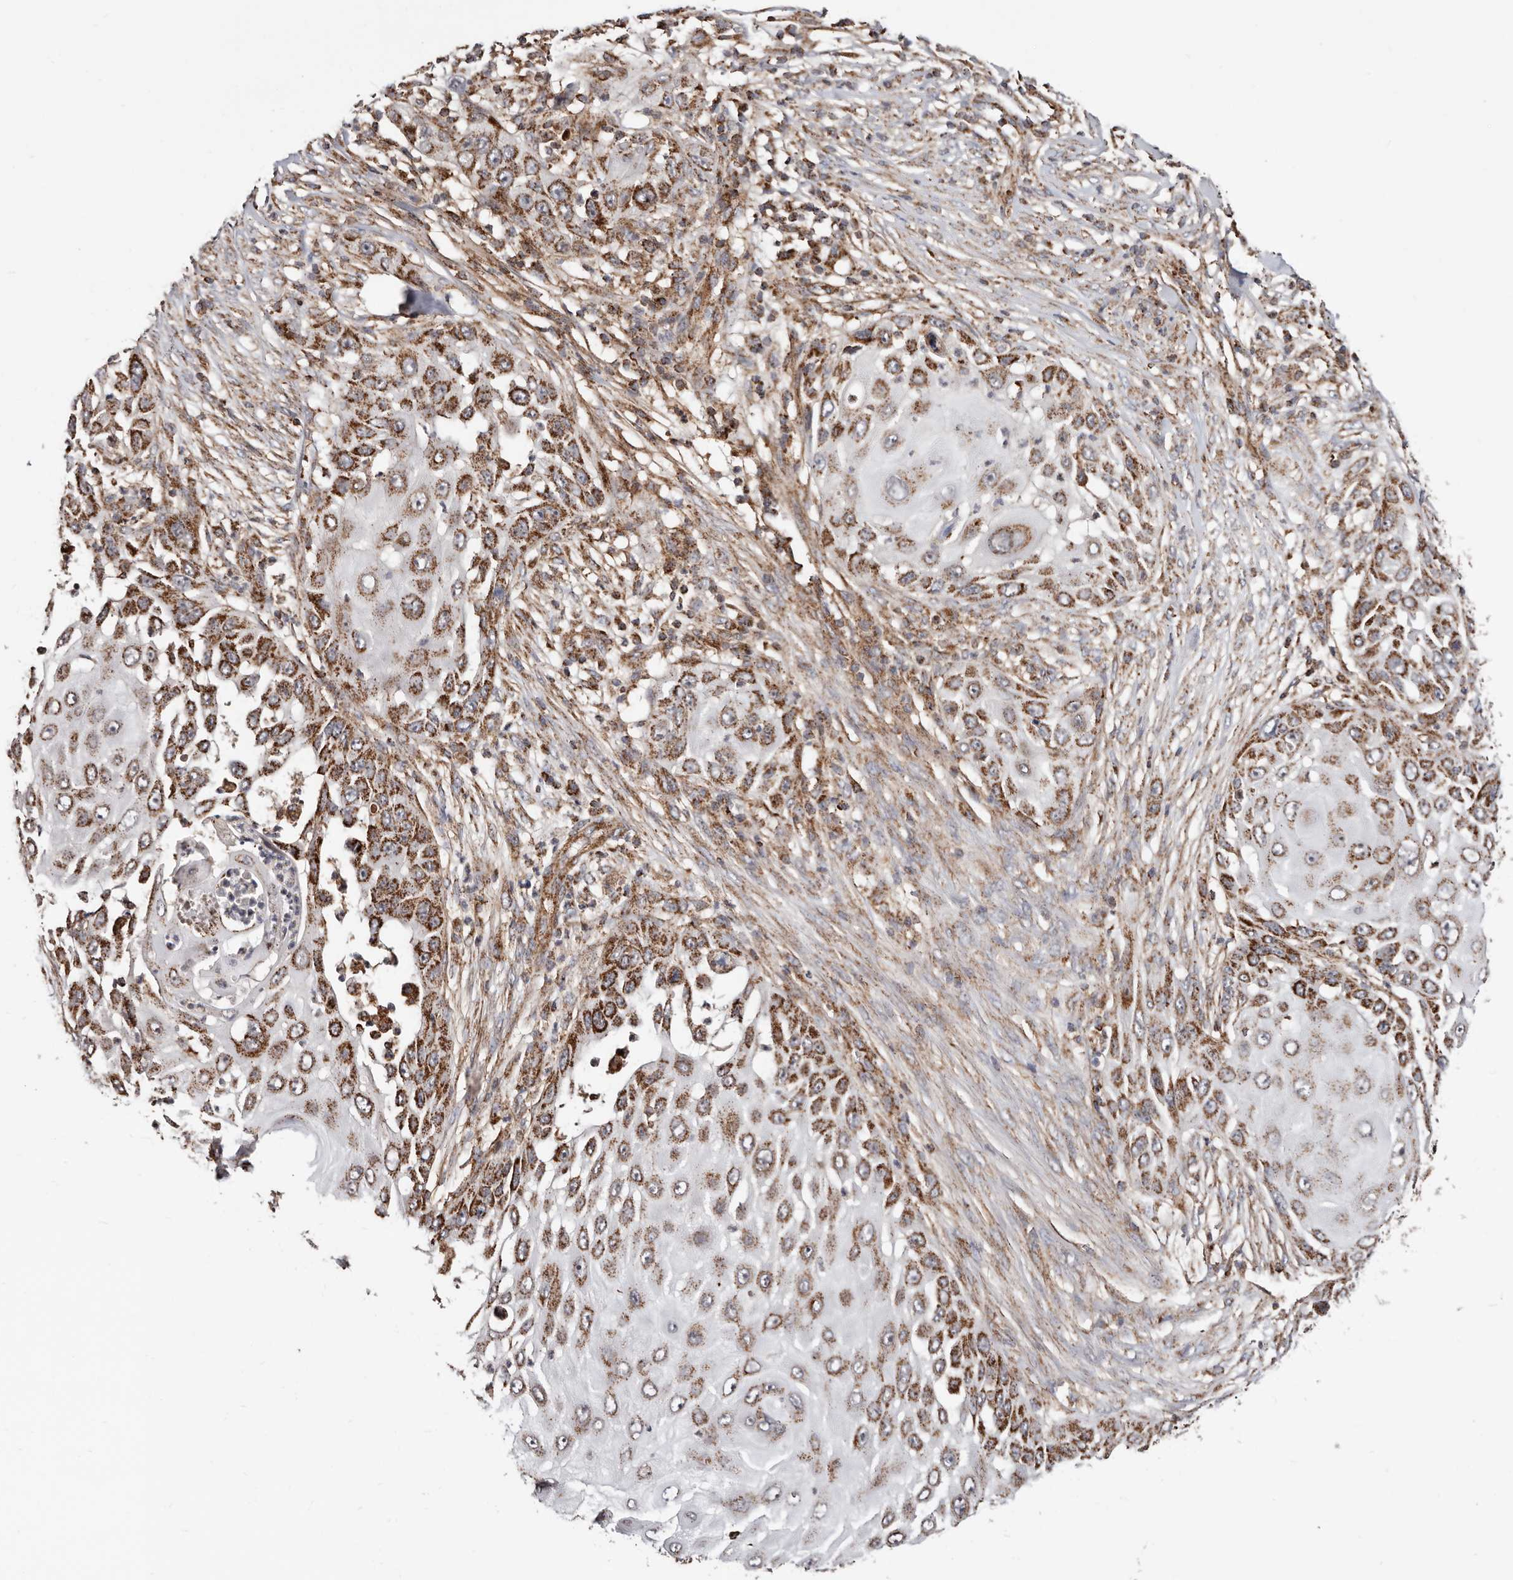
{"staining": {"intensity": "strong", "quantity": ">75%", "location": "cytoplasmic/membranous"}, "tissue": "skin cancer", "cell_type": "Tumor cells", "image_type": "cancer", "snomed": [{"axis": "morphology", "description": "Squamous cell carcinoma, NOS"}, {"axis": "topography", "description": "Skin"}], "caption": "About >75% of tumor cells in skin cancer reveal strong cytoplasmic/membranous protein expression as visualized by brown immunohistochemical staining.", "gene": "PRKACB", "patient": {"sex": "female", "age": 44}}